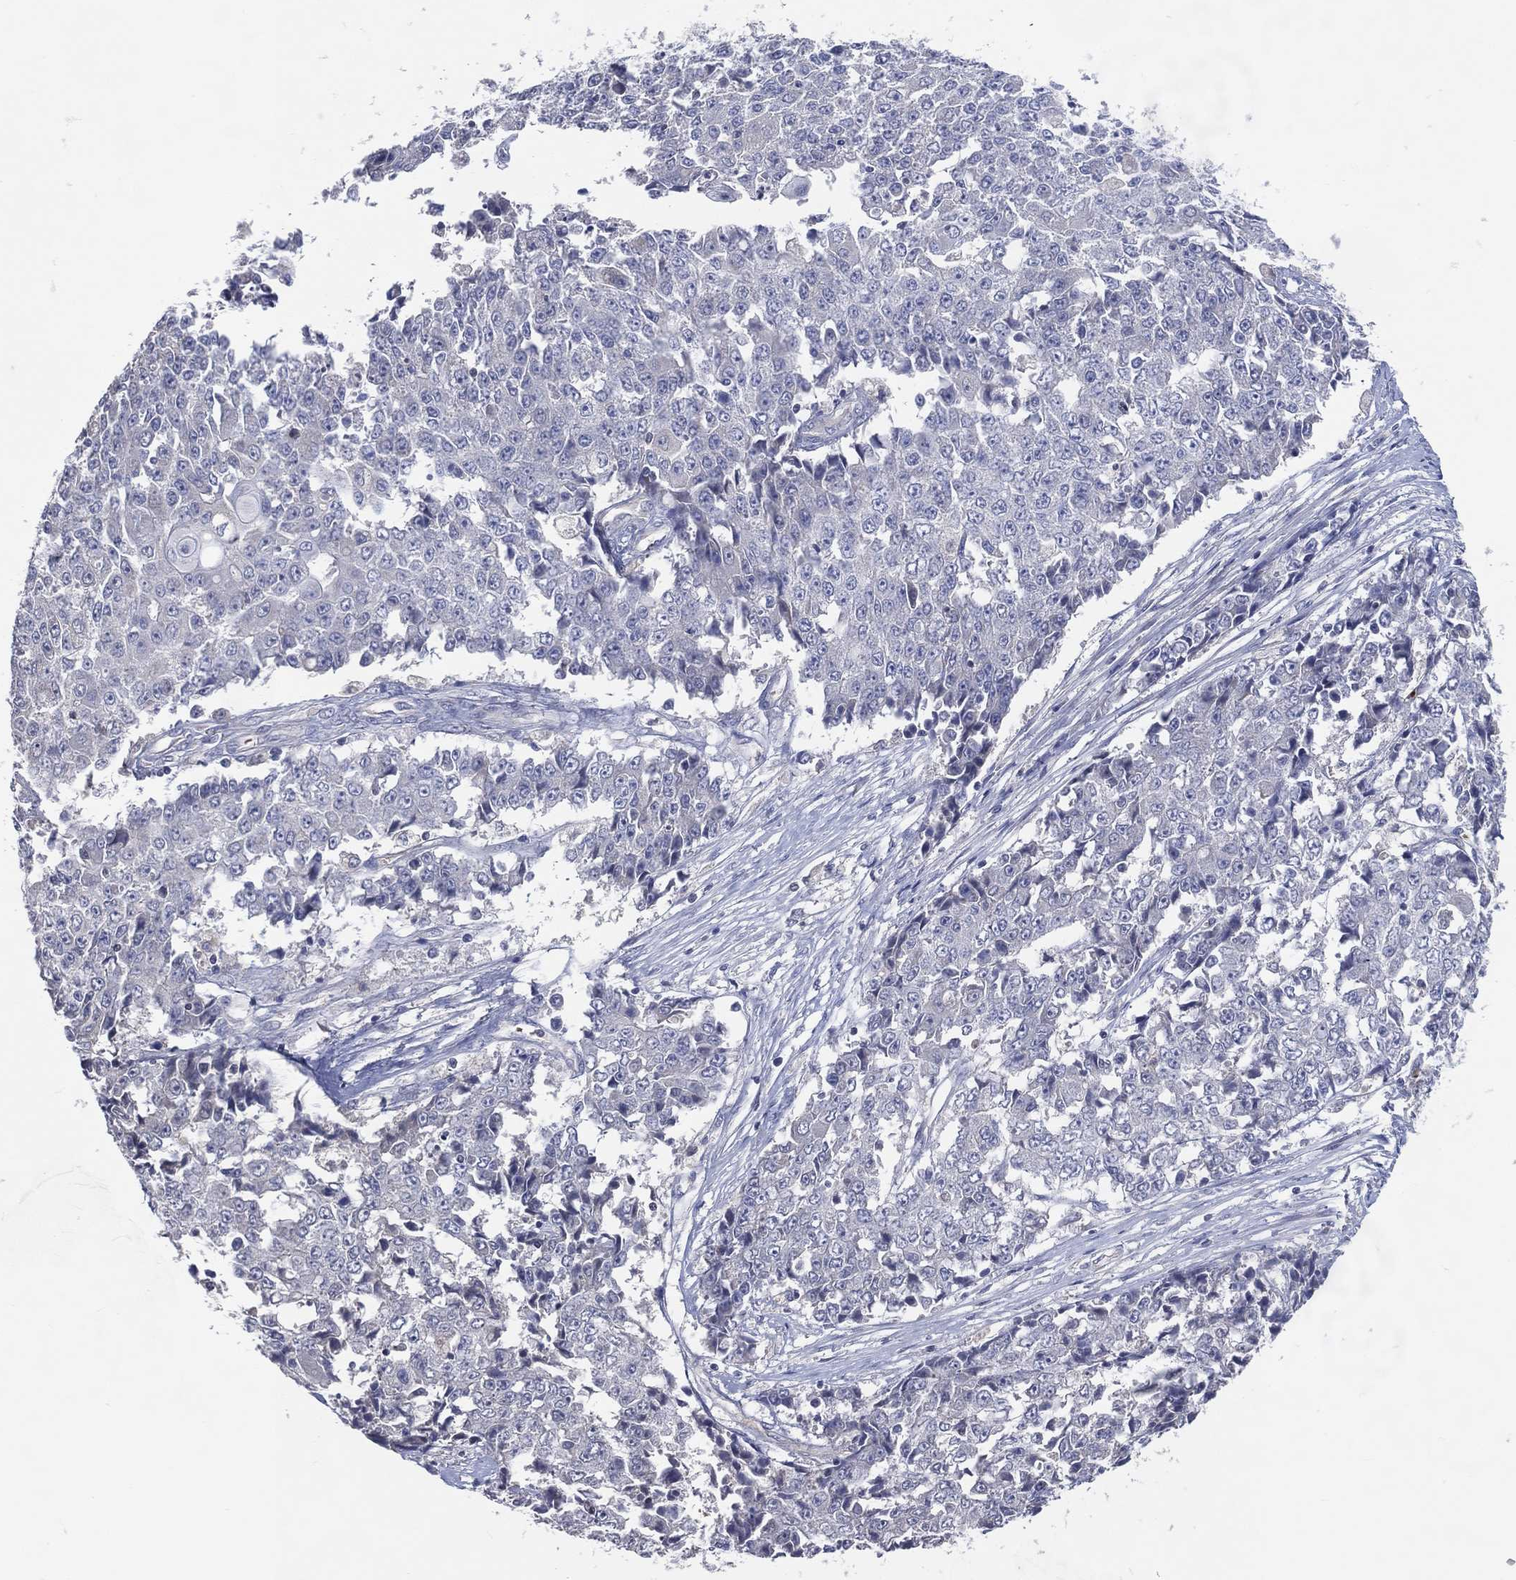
{"staining": {"intensity": "negative", "quantity": "none", "location": "none"}, "tissue": "ovarian cancer", "cell_type": "Tumor cells", "image_type": "cancer", "snomed": [{"axis": "morphology", "description": "Carcinoma, endometroid"}, {"axis": "topography", "description": "Ovary"}], "caption": "Image shows no significant protein positivity in tumor cells of endometroid carcinoma (ovarian). (Brightfield microscopy of DAB IHC at high magnification).", "gene": "DNAH7", "patient": {"sex": "female", "age": 42}}